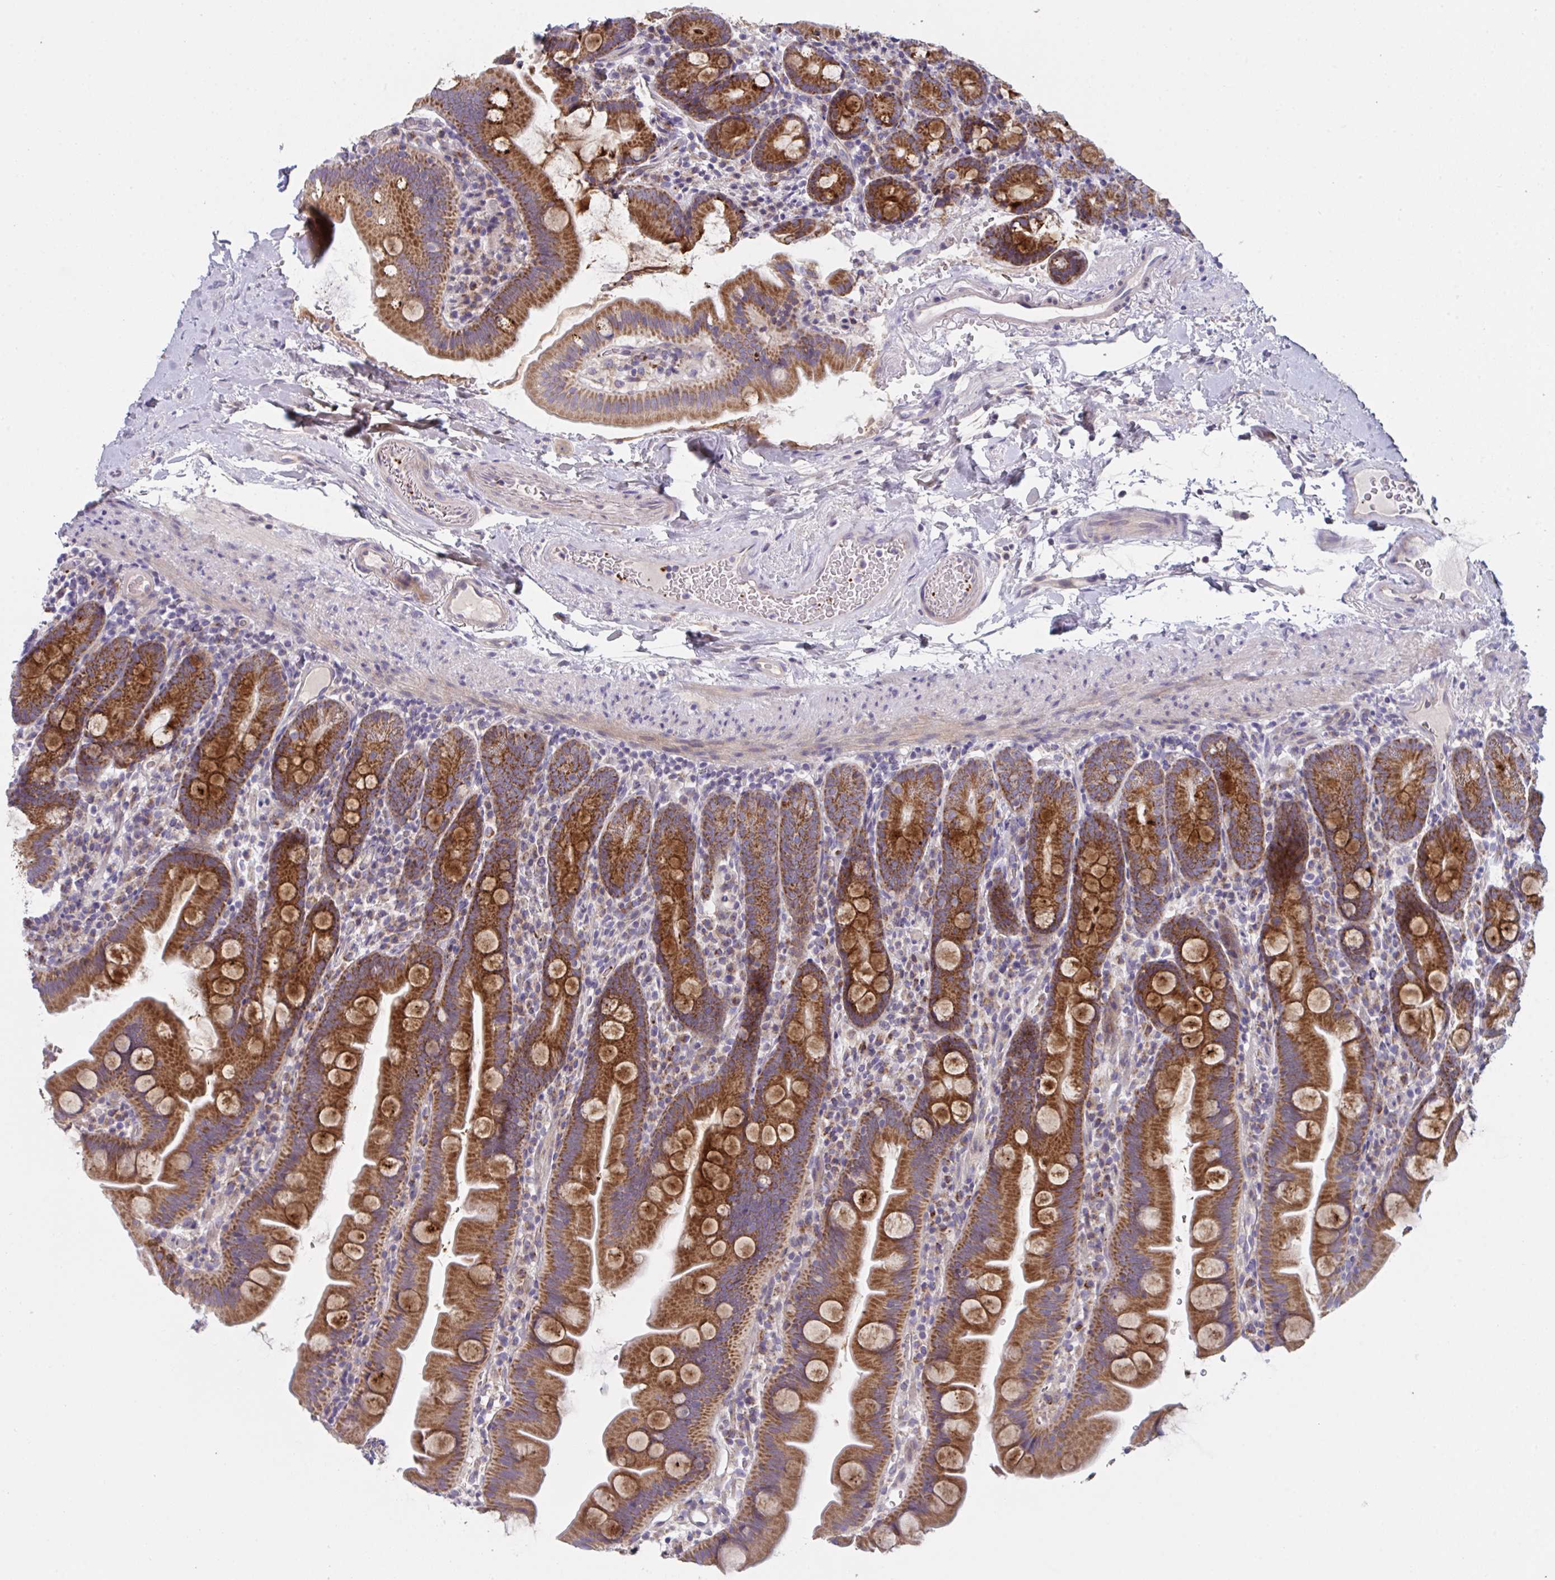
{"staining": {"intensity": "strong", "quantity": ">75%", "location": "cytoplasmic/membranous"}, "tissue": "small intestine", "cell_type": "Glandular cells", "image_type": "normal", "snomed": [{"axis": "morphology", "description": "Normal tissue, NOS"}, {"axis": "topography", "description": "Small intestine"}], "caption": "About >75% of glandular cells in unremarkable human small intestine show strong cytoplasmic/membranous protein staining as visualized by brown immunohistochemical staining.", "gene": "MRPS2", "patient": {"sex": "female", "age": 68}}